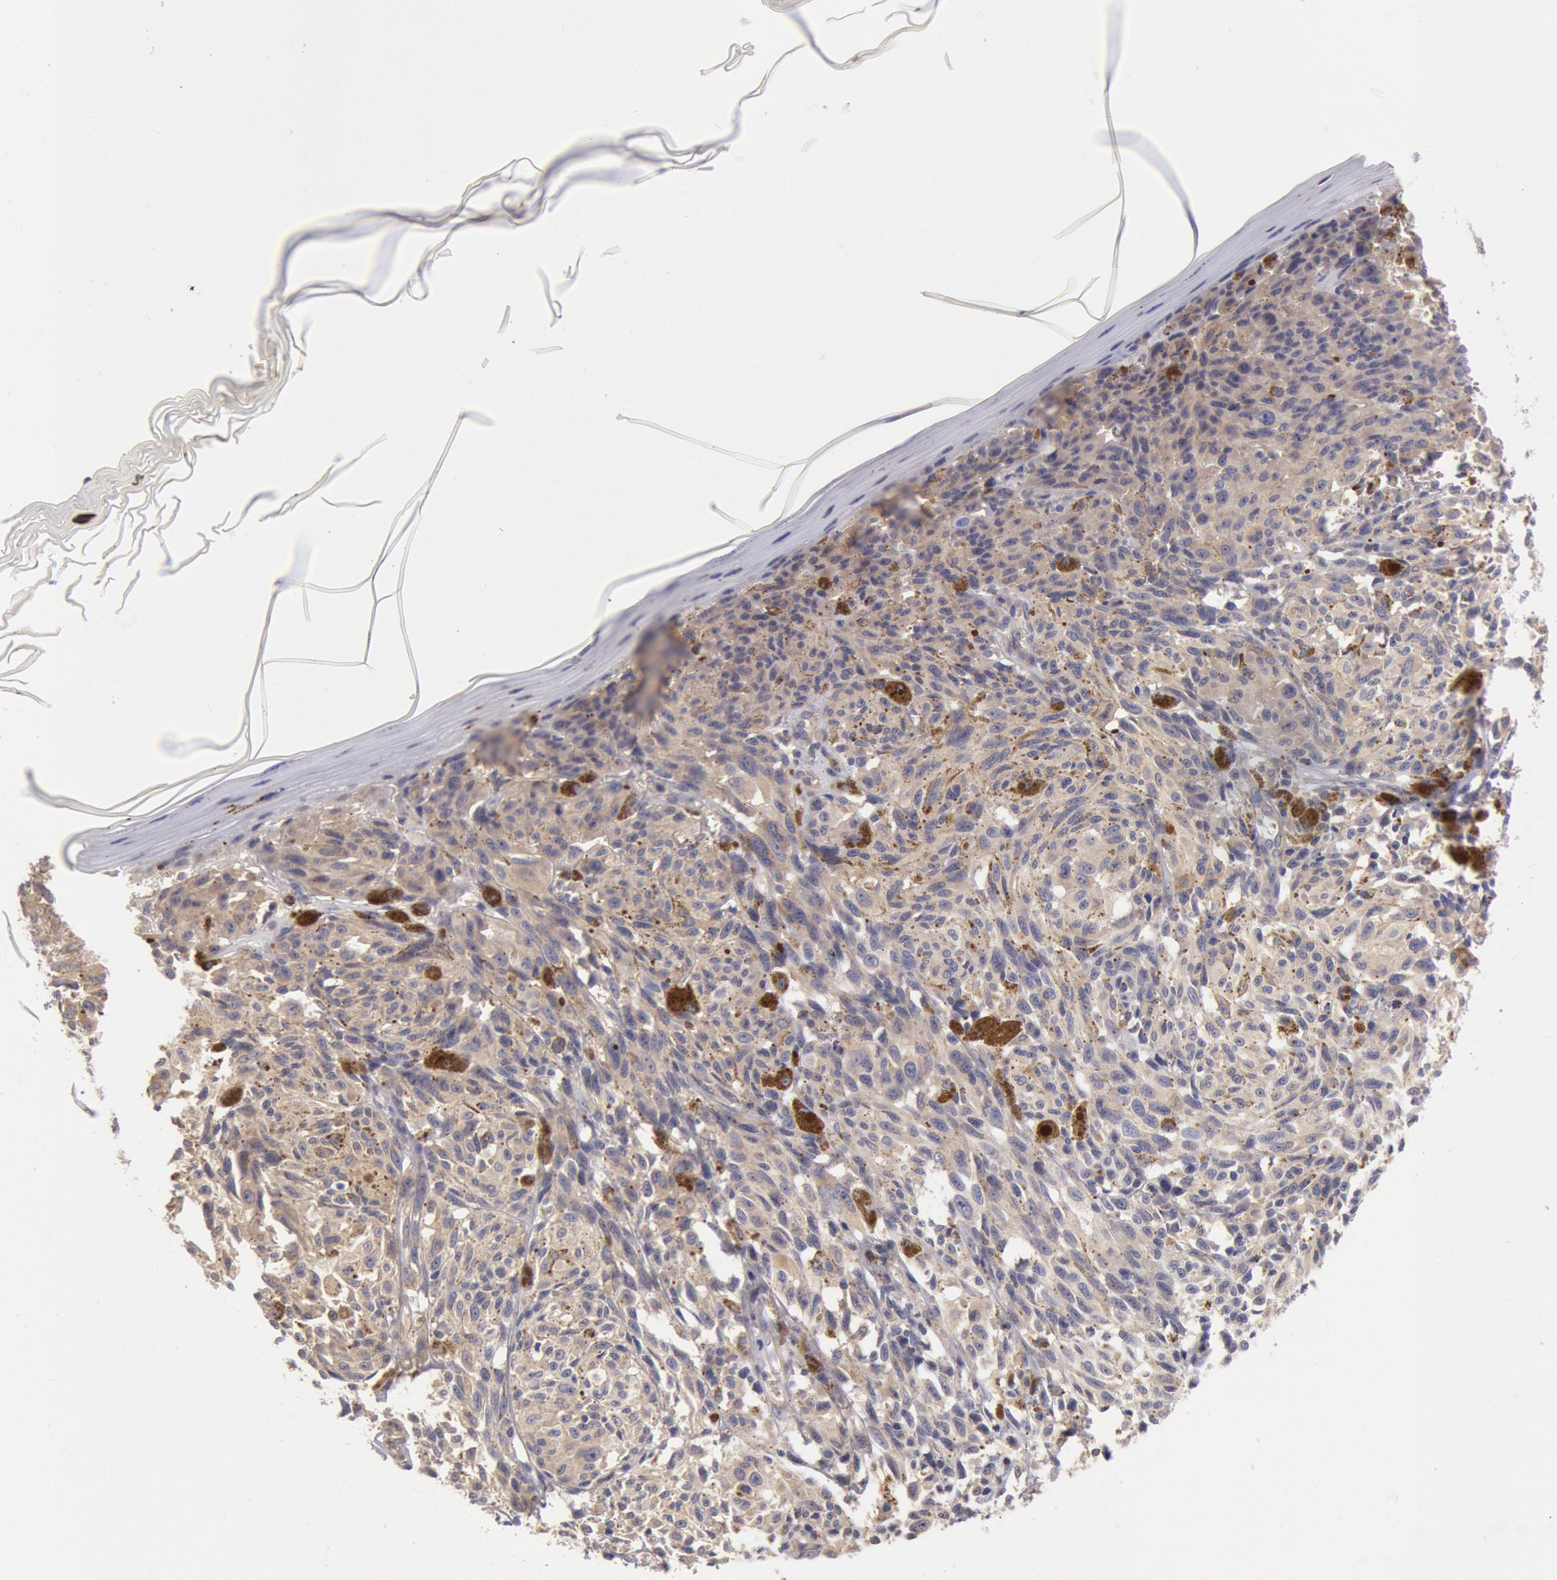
{"staining": {"intensity": "moderate", "quantity": ">75%", "location": "cytoplasmic/membranous"}, "tissue": "melanoma", "cell_type": "Tumor cells", "image_type": "cancer", "snomed": [{"axis": "morphology", "description": "Malignant melanoma, NOS"}, {"axis": "topography", "description": "Skin"}], "caption": "Brown immunohistochemical staining in melanoma reveals moderate cytoplasmic/membranous expression in about >75% of tumor cells.", "gene": "TMED8", "patient": {"sex": "female", "age": 72}}